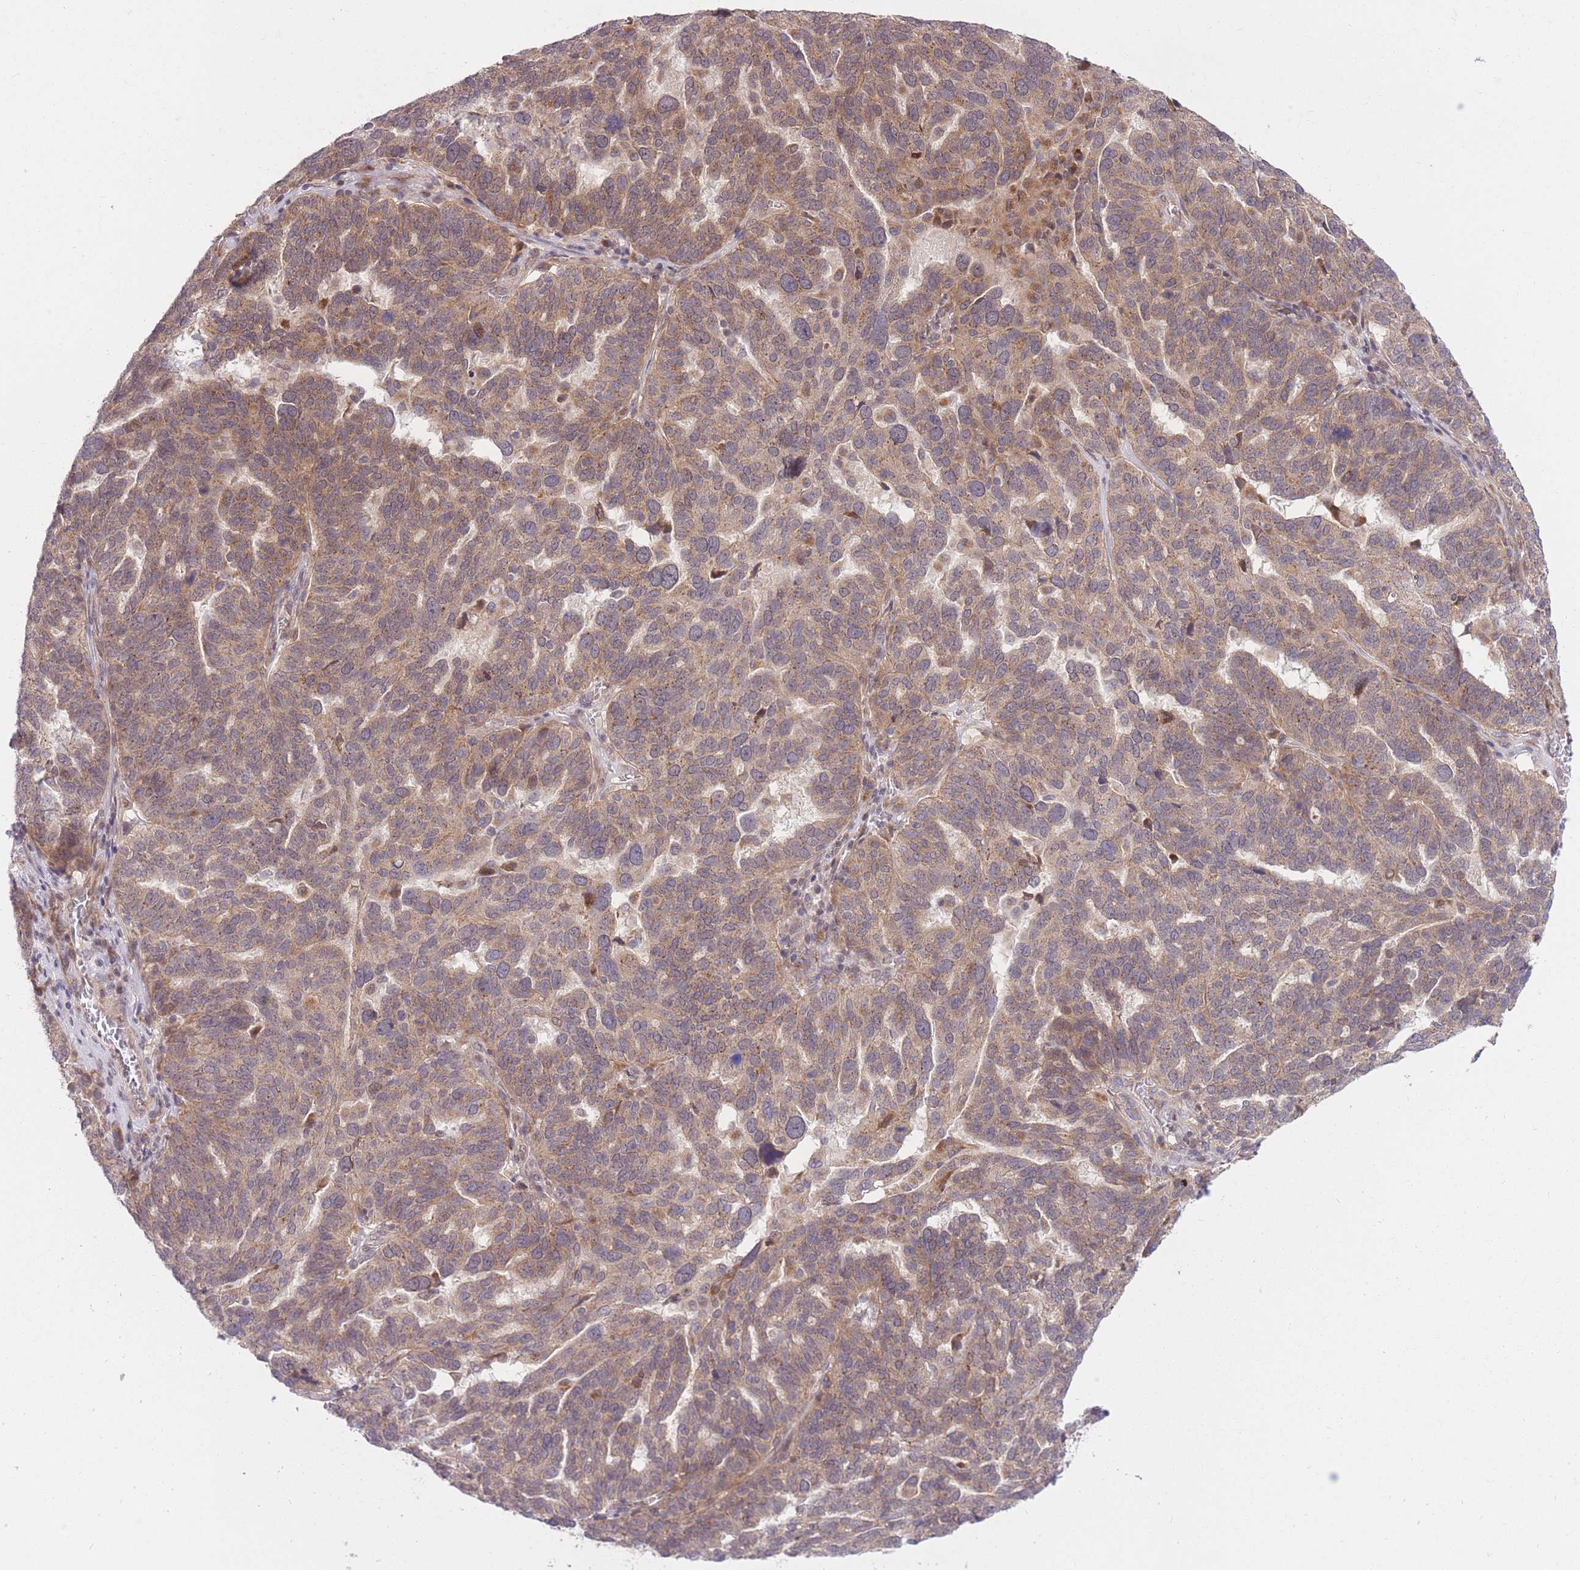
{"staining": {"intensity": "moderate", "quantity": ">75%", "location": "cytoplasmic/membranous,nuclear"}, "tissue": "ovarian cancer", "cell_type": "Tumor cells", "image_type": "cancer", "snomed": [{"axis": "morphology", "description": "Cystadenocarcinoma, serous, NOS"}, {"axis": "topography", "description": "Ovary"}], "caption": "Ovarian cancer (serous cystadenocarcinoma) stained with a brown dye displays moderate cytoplasmic/membranous and nuclear positive staining in about >75% of tumor cells.", "gene": "ZNF391", "patient": {"sex": "female", "age": 59}}